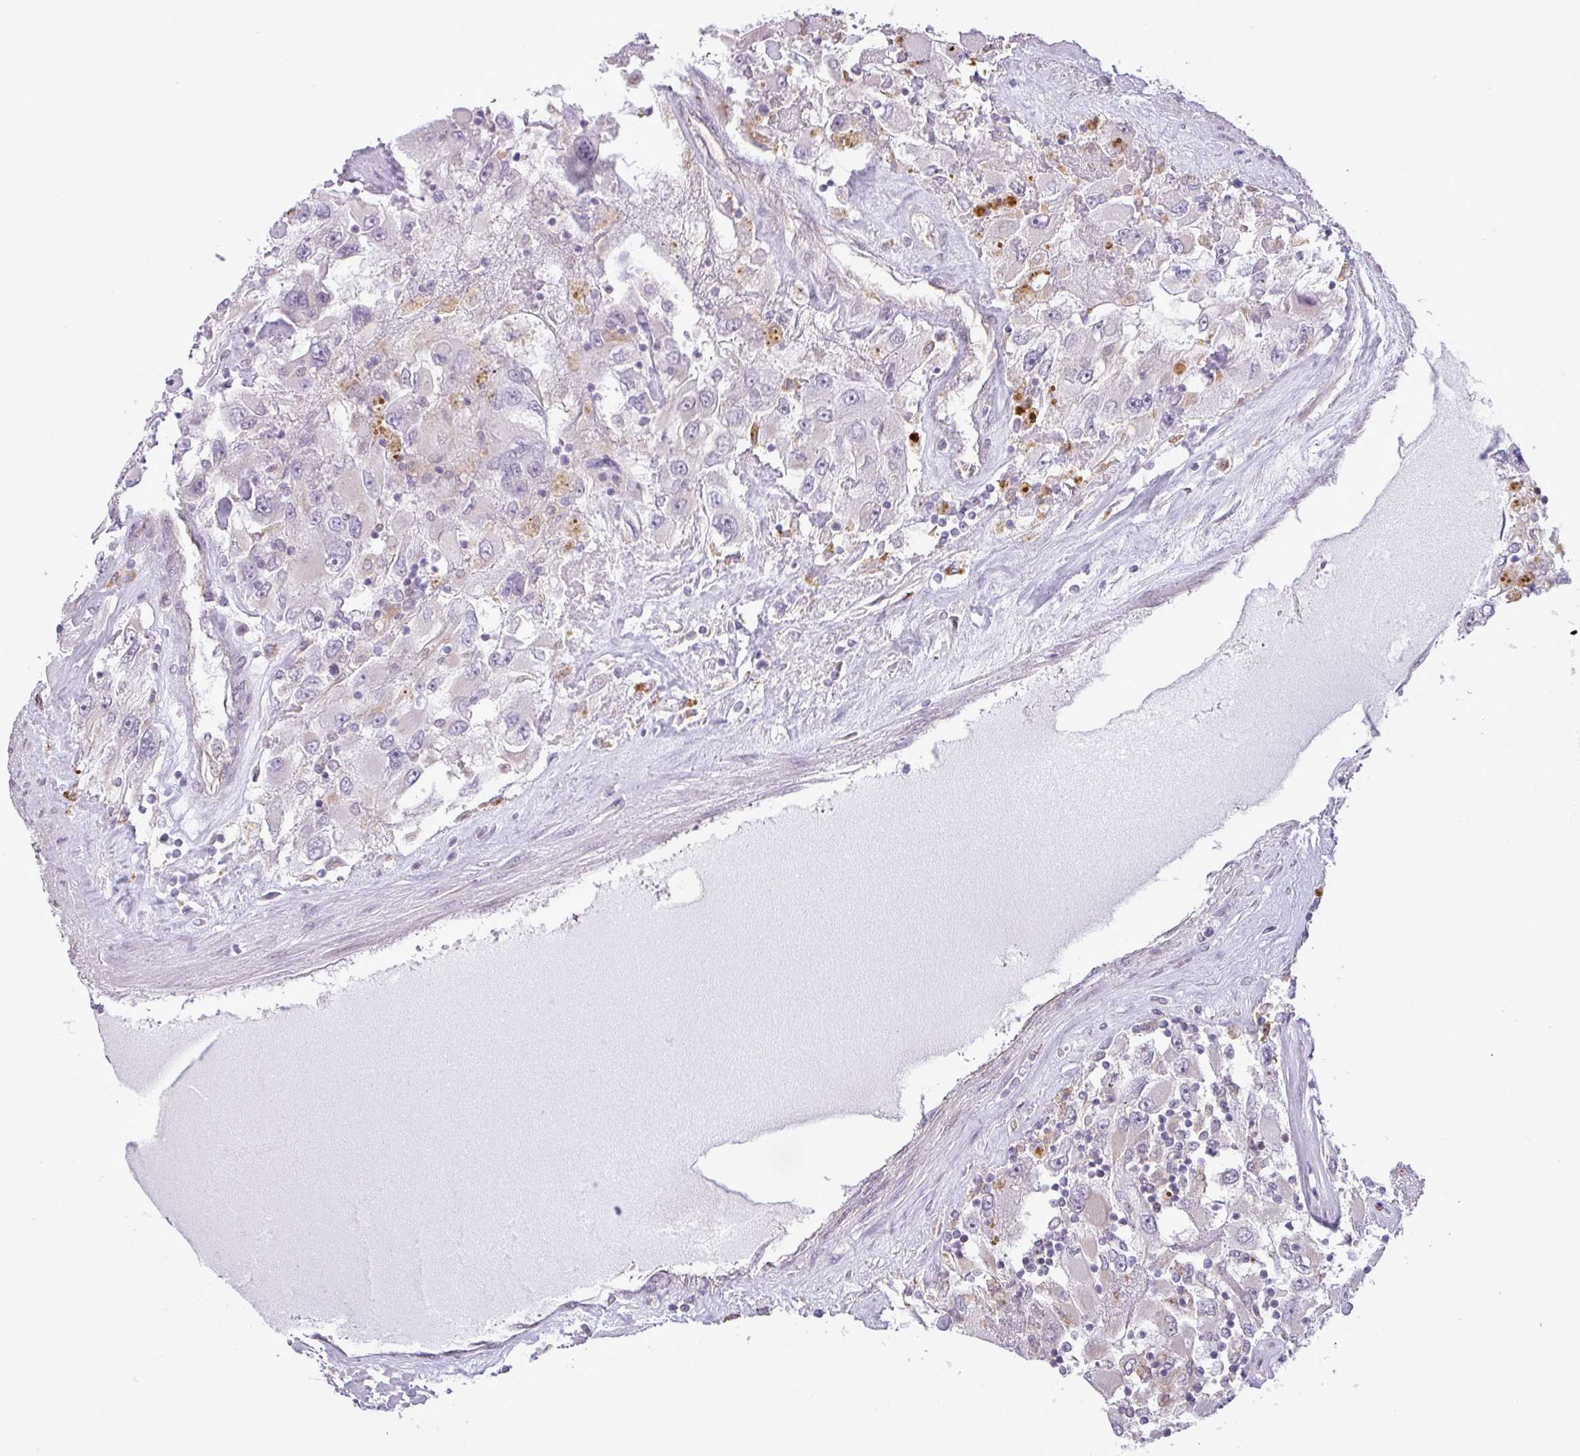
{"staining": {"intensity": "negative", "quantity": "none", "location": "none"}, "tissue": "renal cancer", "cell_type": "Tumor cells", "image_type": "cancer", "snomed": [{"axis": "morphology", "description": "Adenocarcinoma, NOS"}, {"axis": "topography", "description": "Kidney"}], "caption": "DAB (3,3'-diaminobenzidine) immunohistochemical staining of human renal adenocarcinoma exhibits no significant staining in tumor cells.", "gene": "CCDC144A", "patient": {"sex": "female", "age": 52}}